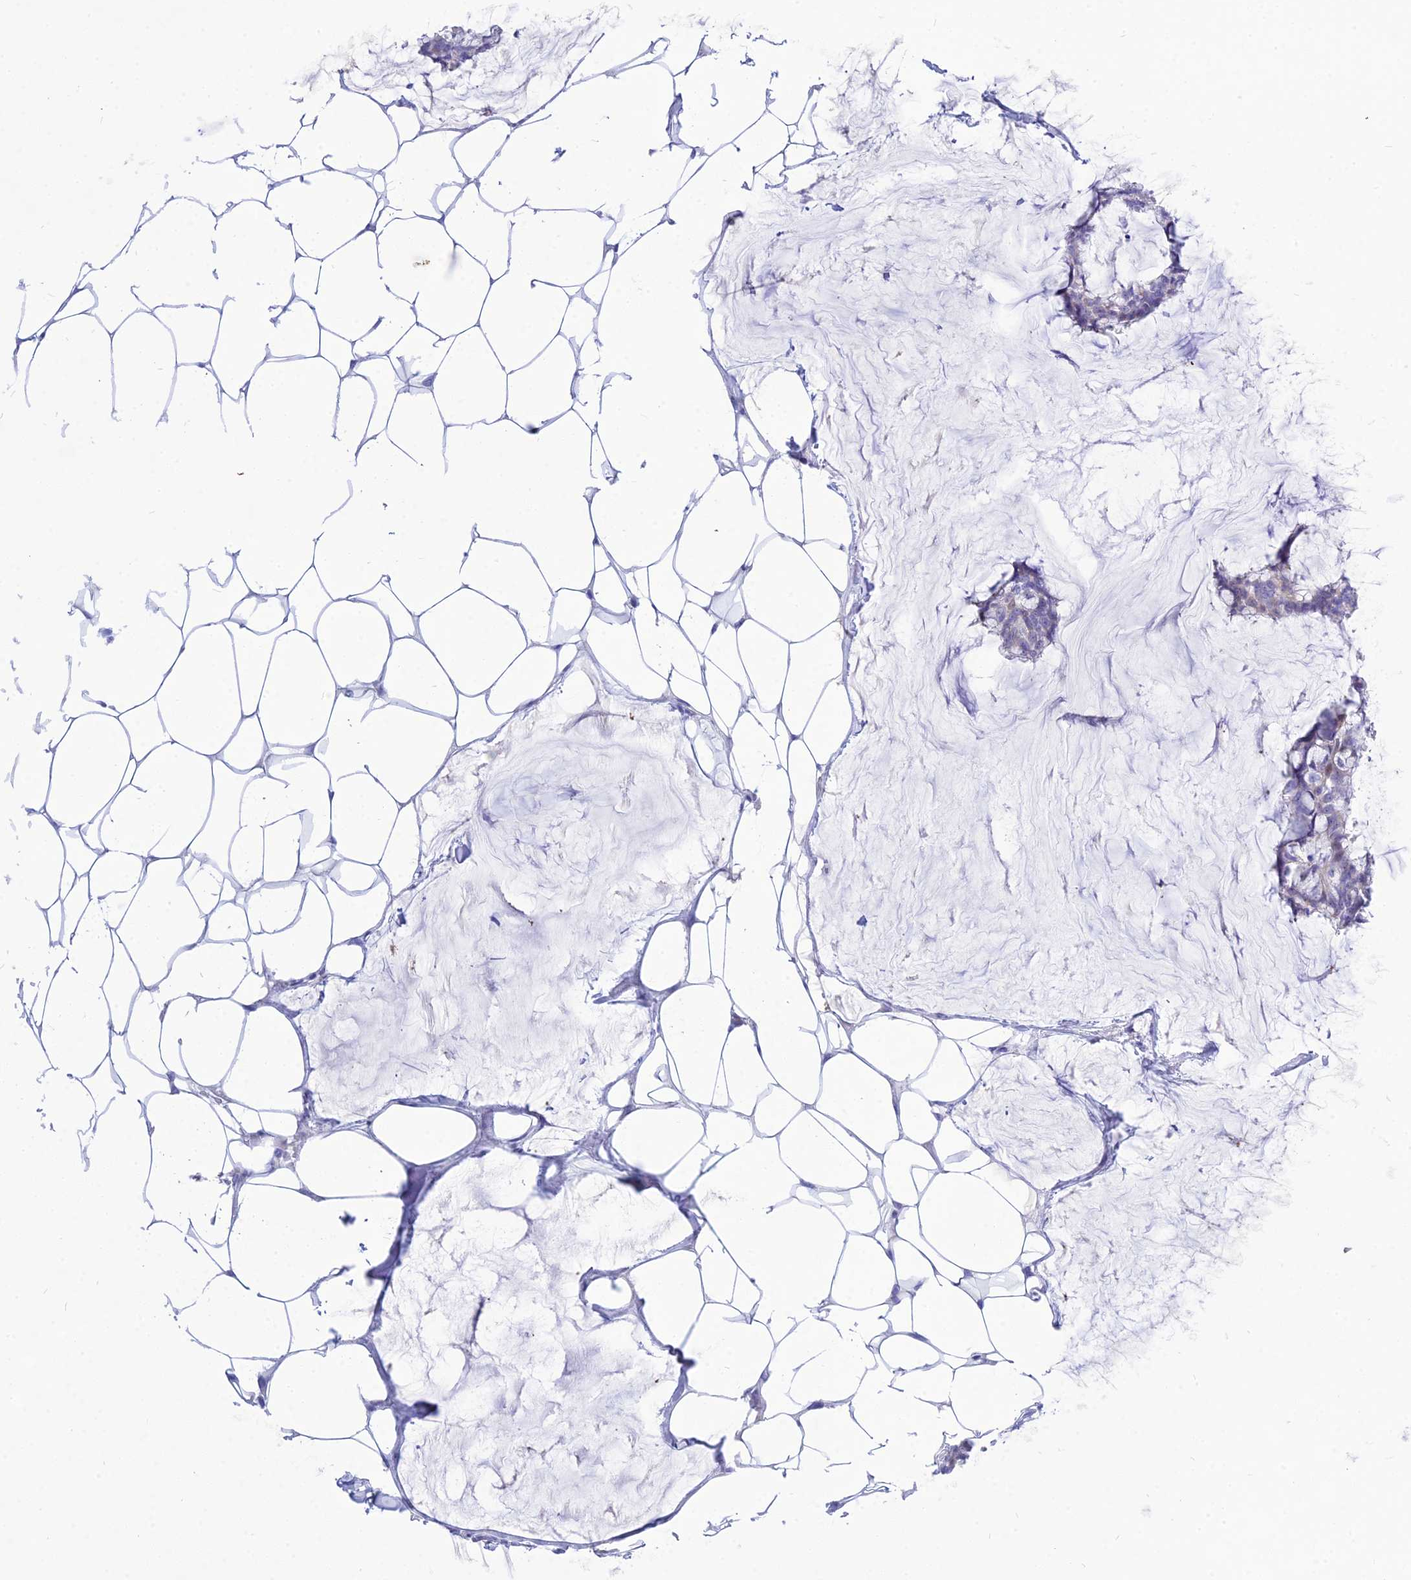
{"staining": {"intensity": "negative", "quantity": "none", "location": "none"}, "tissue": "breast cancer", "cell_type": "Tumor cells", "image_type": "cancer", "snomed": [{"axis": "morphology", "description": "Duct carcinoma"}, {"axis": "topography", "description": "Breast"}], "caption": "High magnification brightfield microscopy of breast cancer stained with DAB (brown) and counterstained with hematoxylin (blue): tumor cells show no significant positivity.", "gene": "DEFB107A", "patient": {"sex": "female", "age": 93}}